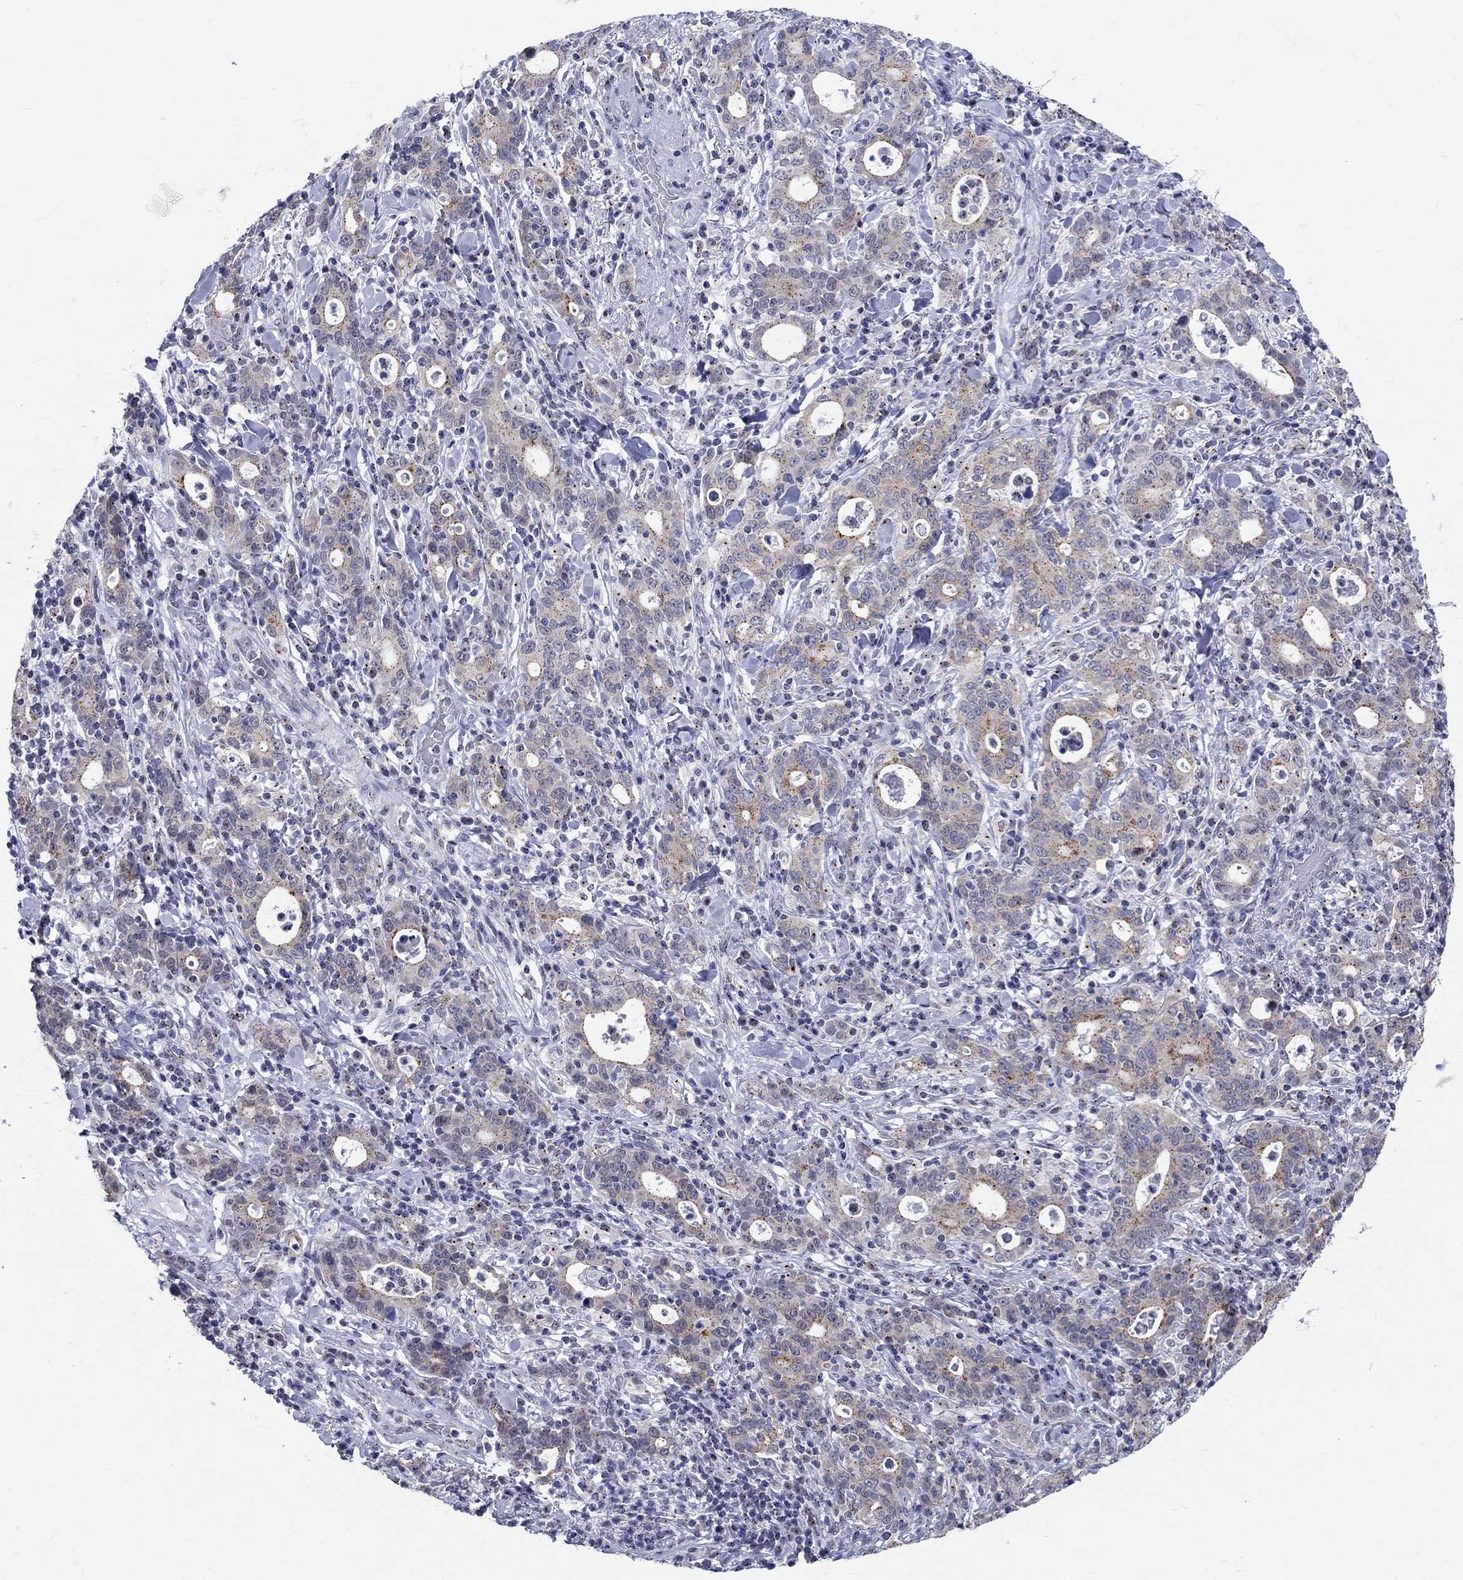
{"staining": {"intensity": "moderate", "quantity": "25%-75%", "location": "cytoplasmic/membranous"}, "tissue": "stomach cancer", "cell_type": "Tumor cells", "image_type": "cancer", "snomed": [{"axis": "morphology", "description": "Adenocarcinoma, NOS"}, {"axis": "topography", "description": "Stomach"}], "caption": "Immunohistochemical staining of human stomach cancer (adenocarcinoma) reveals medium levels of moderate cytoplasmic/membranous protein positivity in about 25%-75% of tumor cells.", "gene": "CEP43", "patient": {"sex": "male", "age": 79}}